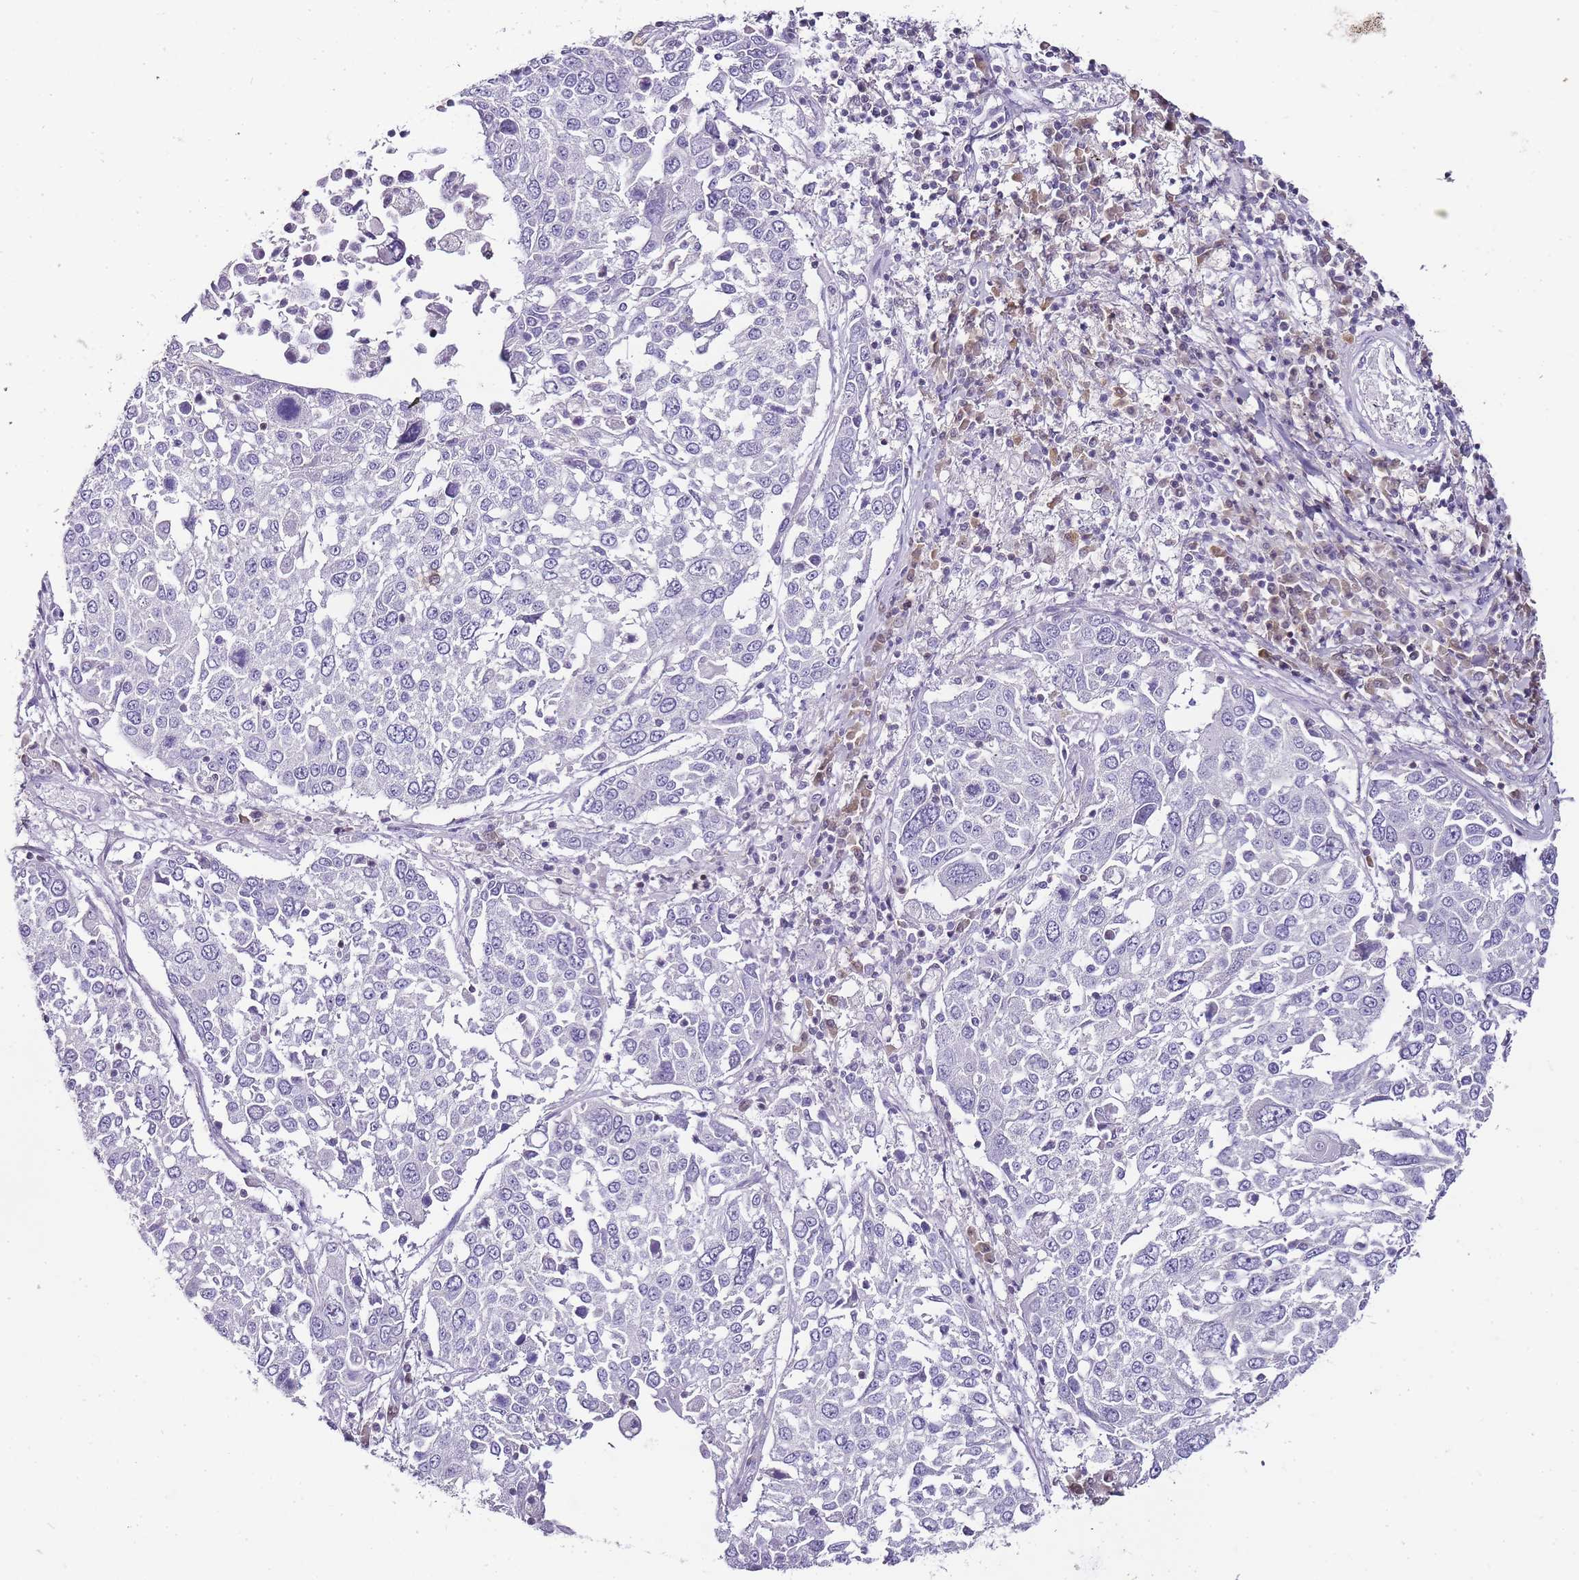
{"staining": {"intensity": "negative", "quantity": "none", "location": "none"}, "tissue": "lung cancer", "cell_type": "Tumor cells", "image_type": "cancer", "snomed": [{"axis": "morphology", "description": "Squamous cell carcinoma, NOS"}, {"axis": "topography", "description": "Lung"}], "caption": "IHC of human lung cancer reveals no positivity in tumor cells.", "gene": "ZBP1", "patient": {"sex": "male", "age": 65}}